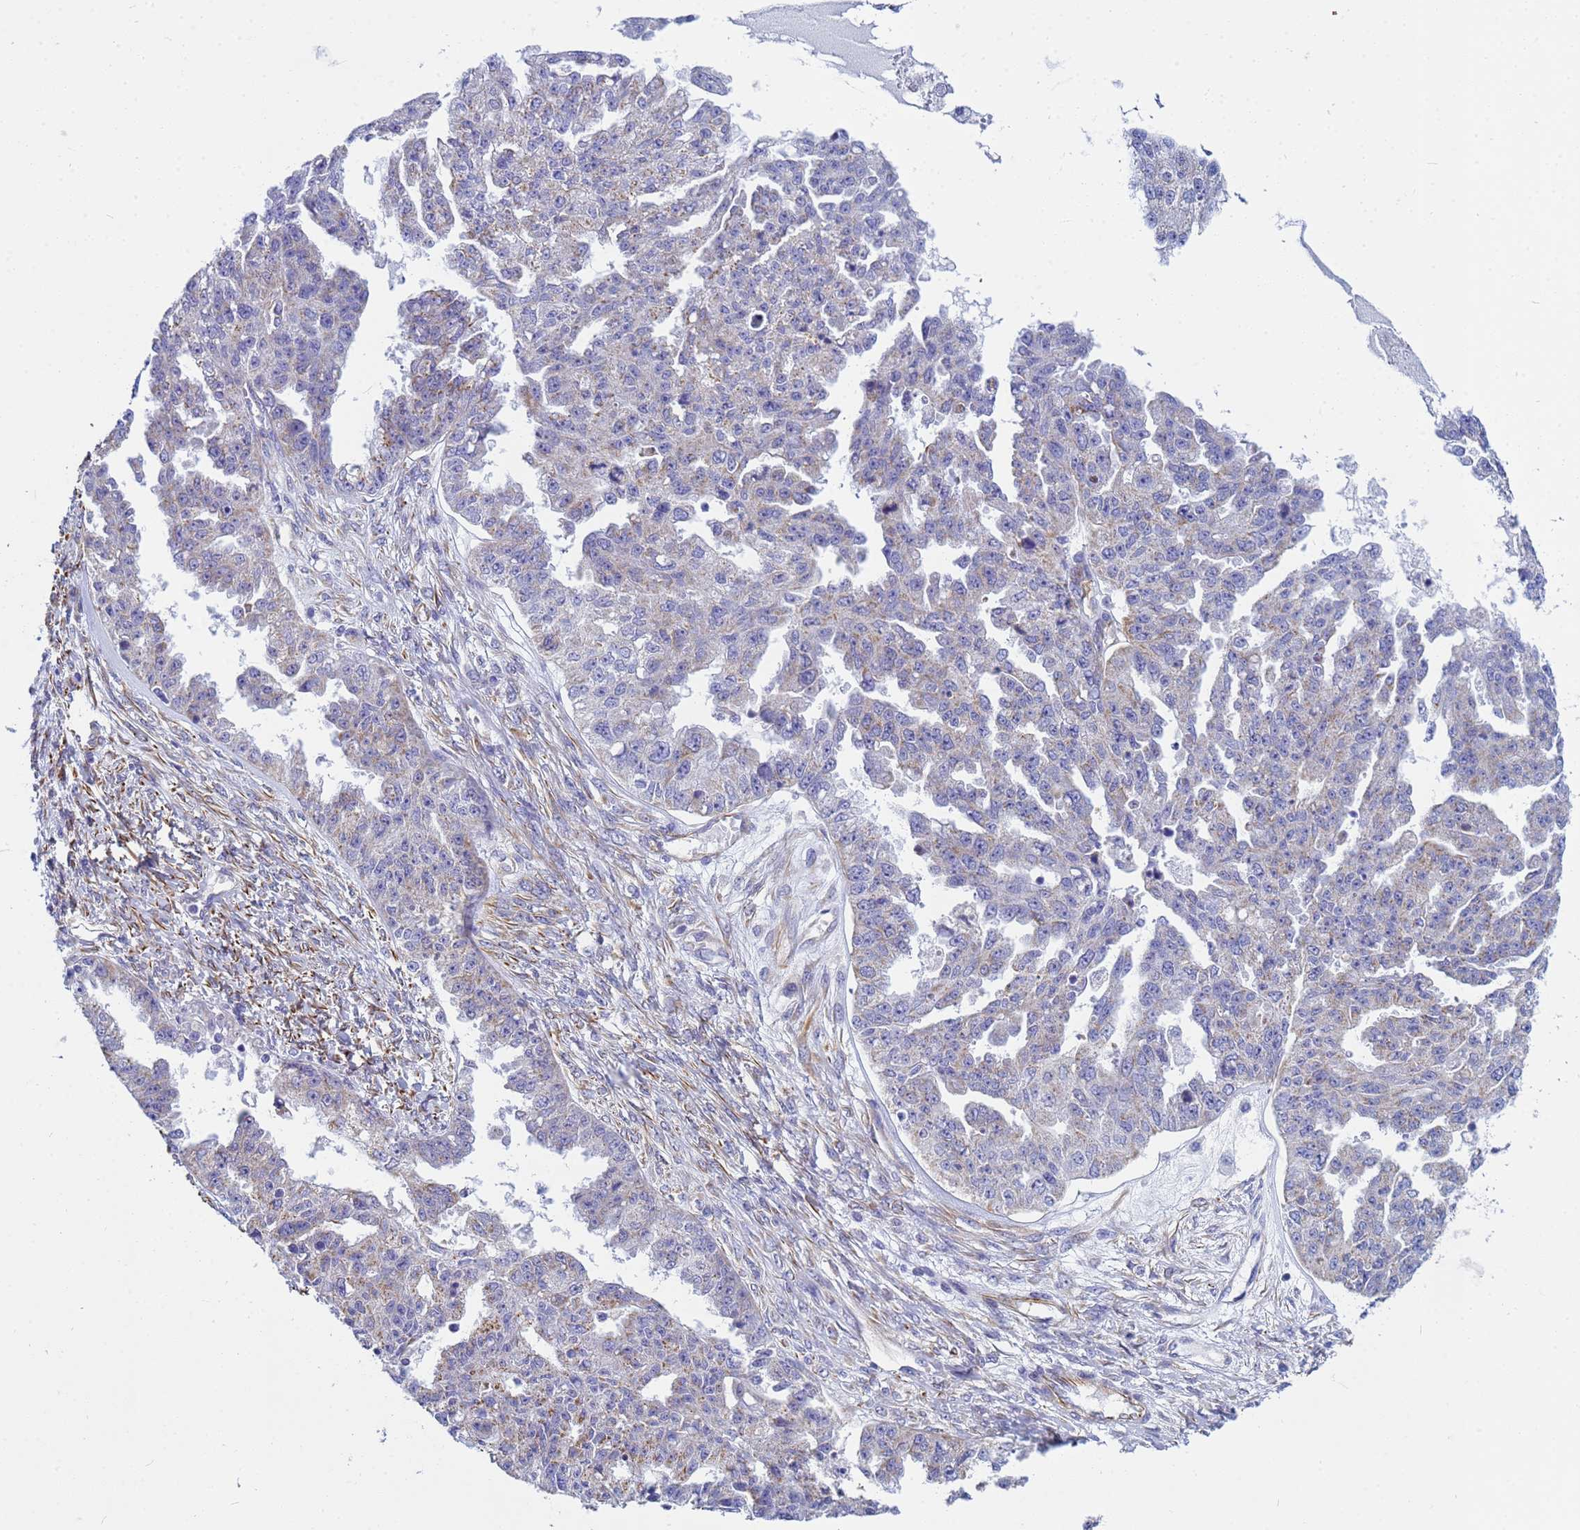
{"staining": {"intensity": "moderate", "quantity": "<25%", "location": "cytoplasmic/membranous"}, "tissue": "ovarian cancer", "cell_type": "Tumor cells", "image_type": "cancer", "snomed": [{"axis": "morphology", "description": "Cystadenocarcinoma, serous, NOS"}, {"axis": "topography", "description": "Ovary"}], "caption": "Brown immunohistochemical staining in human ovarian serous cystadenocarcinoma reveals moderate cytoplasmic/membranous positivity in approximately <25% of tumor cells.", "gene": "UBXN2B", "patient": {"sex": "female", "age": 58}}